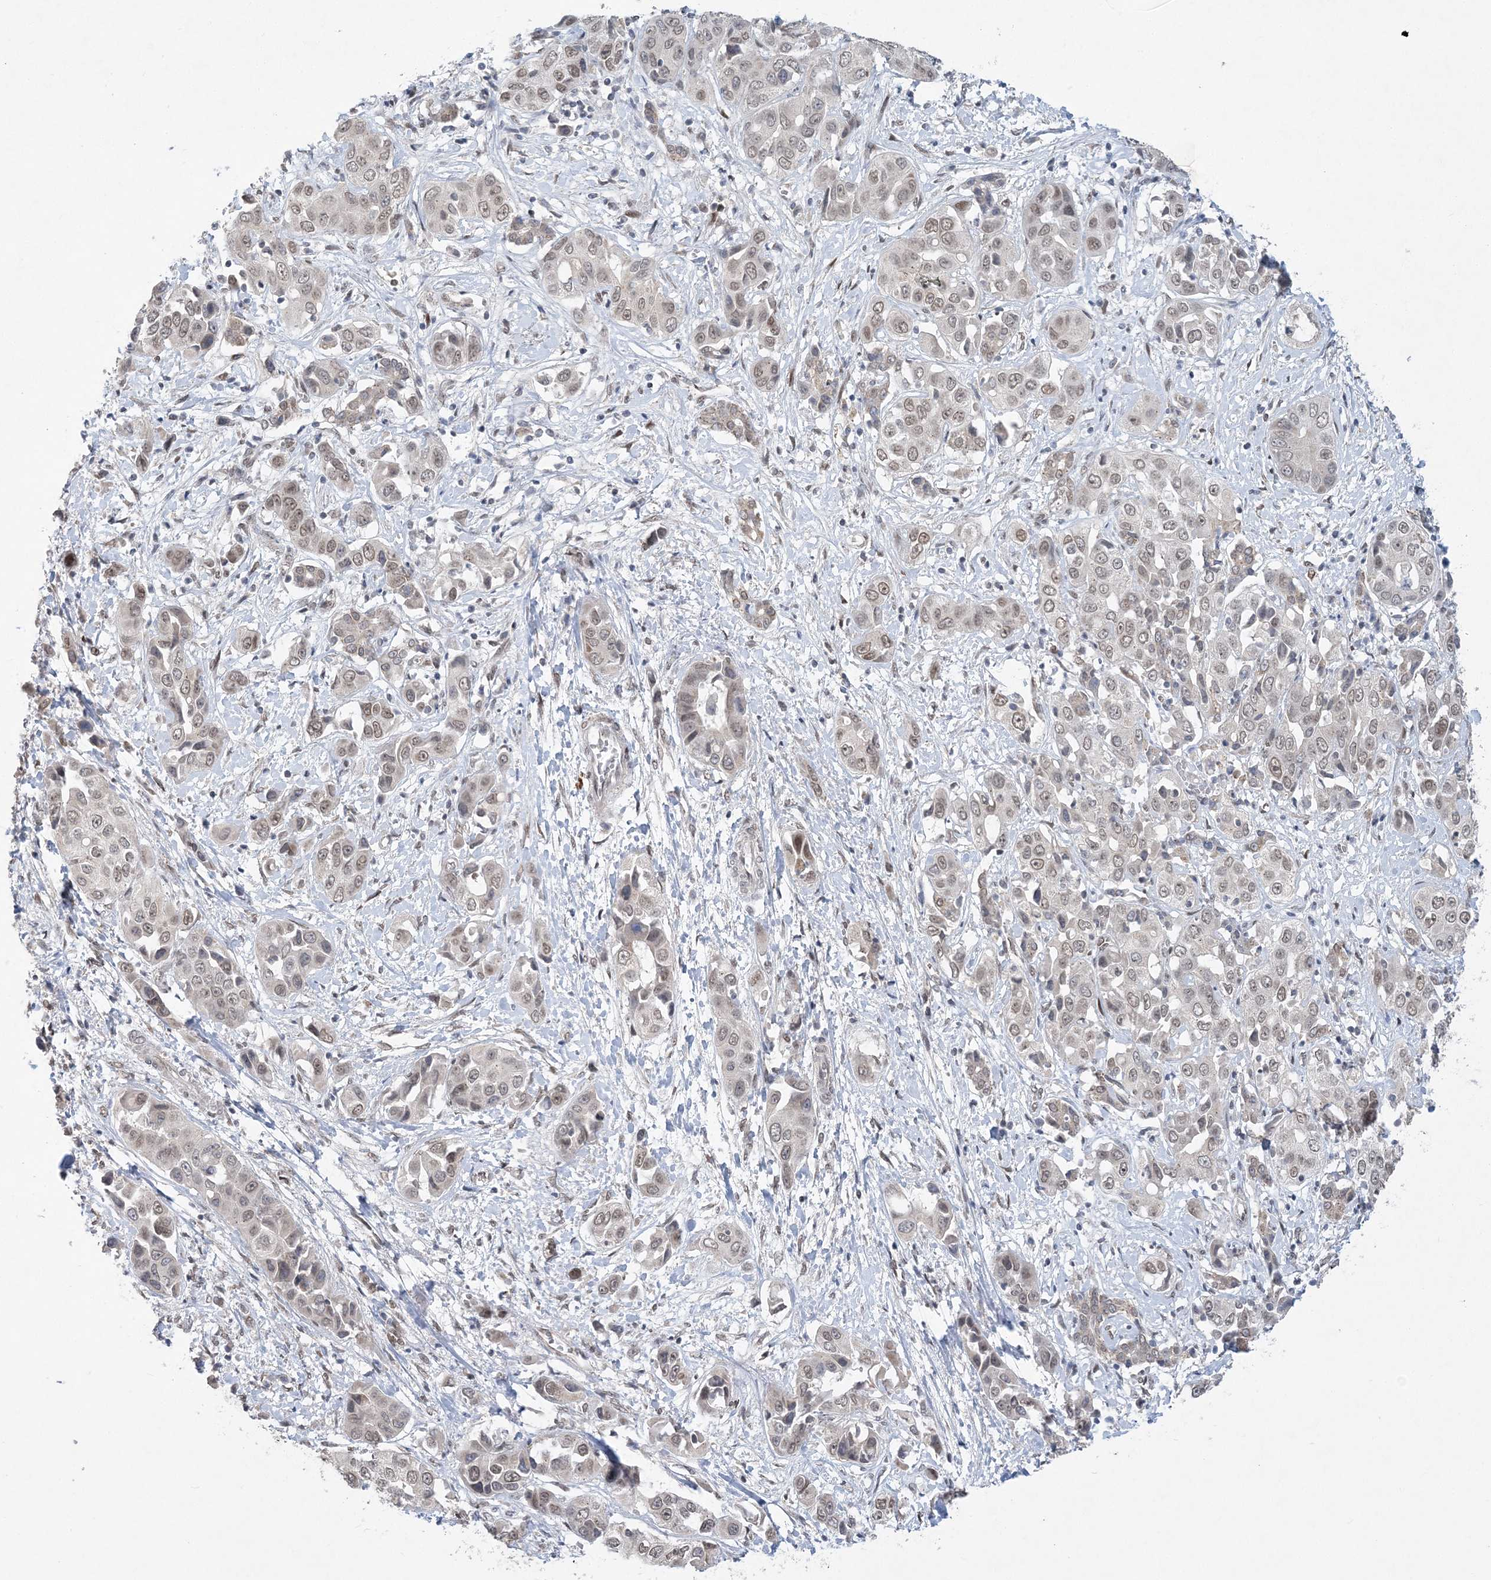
{"staining": {"intensity": "weak", "quantity": "25%-75%", "location": "nuclear"}, "tissue": "liver cancer", "cell_type": "Tumor cells", "image_type": "cancer", "snomed": [{"axis": "morphology", "description": "Cholangiocarcinoma"}, {"axis": "topography", "description": "Liver"}], "caption": "A high-resolution micrograph shows IHC staining of liver cancer, which demonstrates weak nuclear positivity in approximately 25%-75% of tumor cells.", "gene": "WAC", "patient": {"sex": "female", "age": 52}}